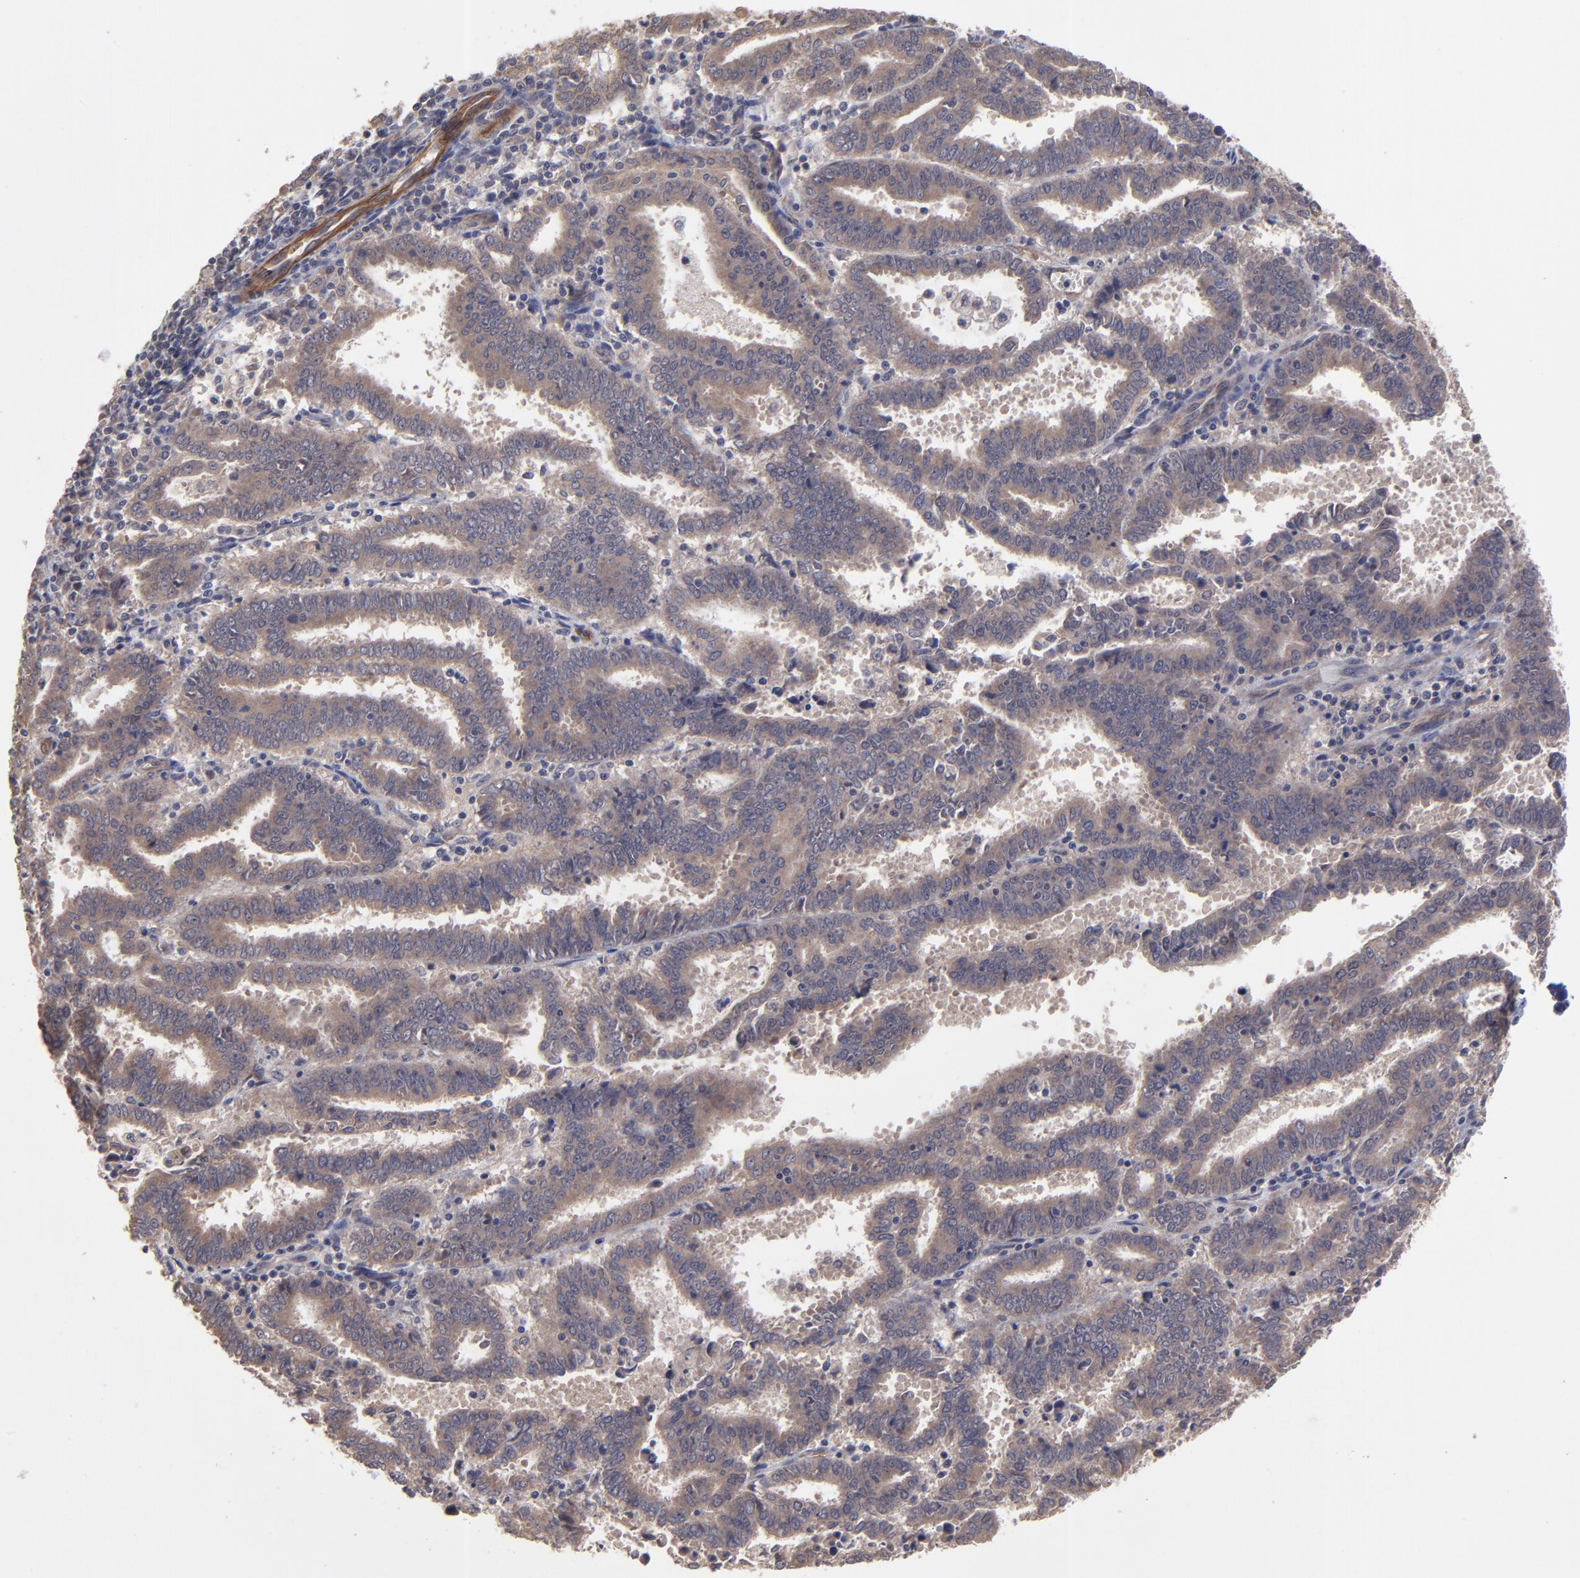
{"staining": {"intensity": "weak", "quantity": ">75%", "location": "cytoplasmic/membranous"}, "tissue": "endometrial cancer", "cell_type": "Tumor cells", "image_type": "cancer", "snomed": [{"axis": "morphology", "description": "Adenocarcinoma, NOS"}, {"axis": "topography", "description": "Uterus"}], "caption": "Immunohistochemical staining of adenocarcinoma (endometrial) reveals low levels of weak cytoplasmic/membranous protein expression in about >75% of tumor cells.", "gene": "ZNF780B", "patient": {"sex": "female", "age": 83}}